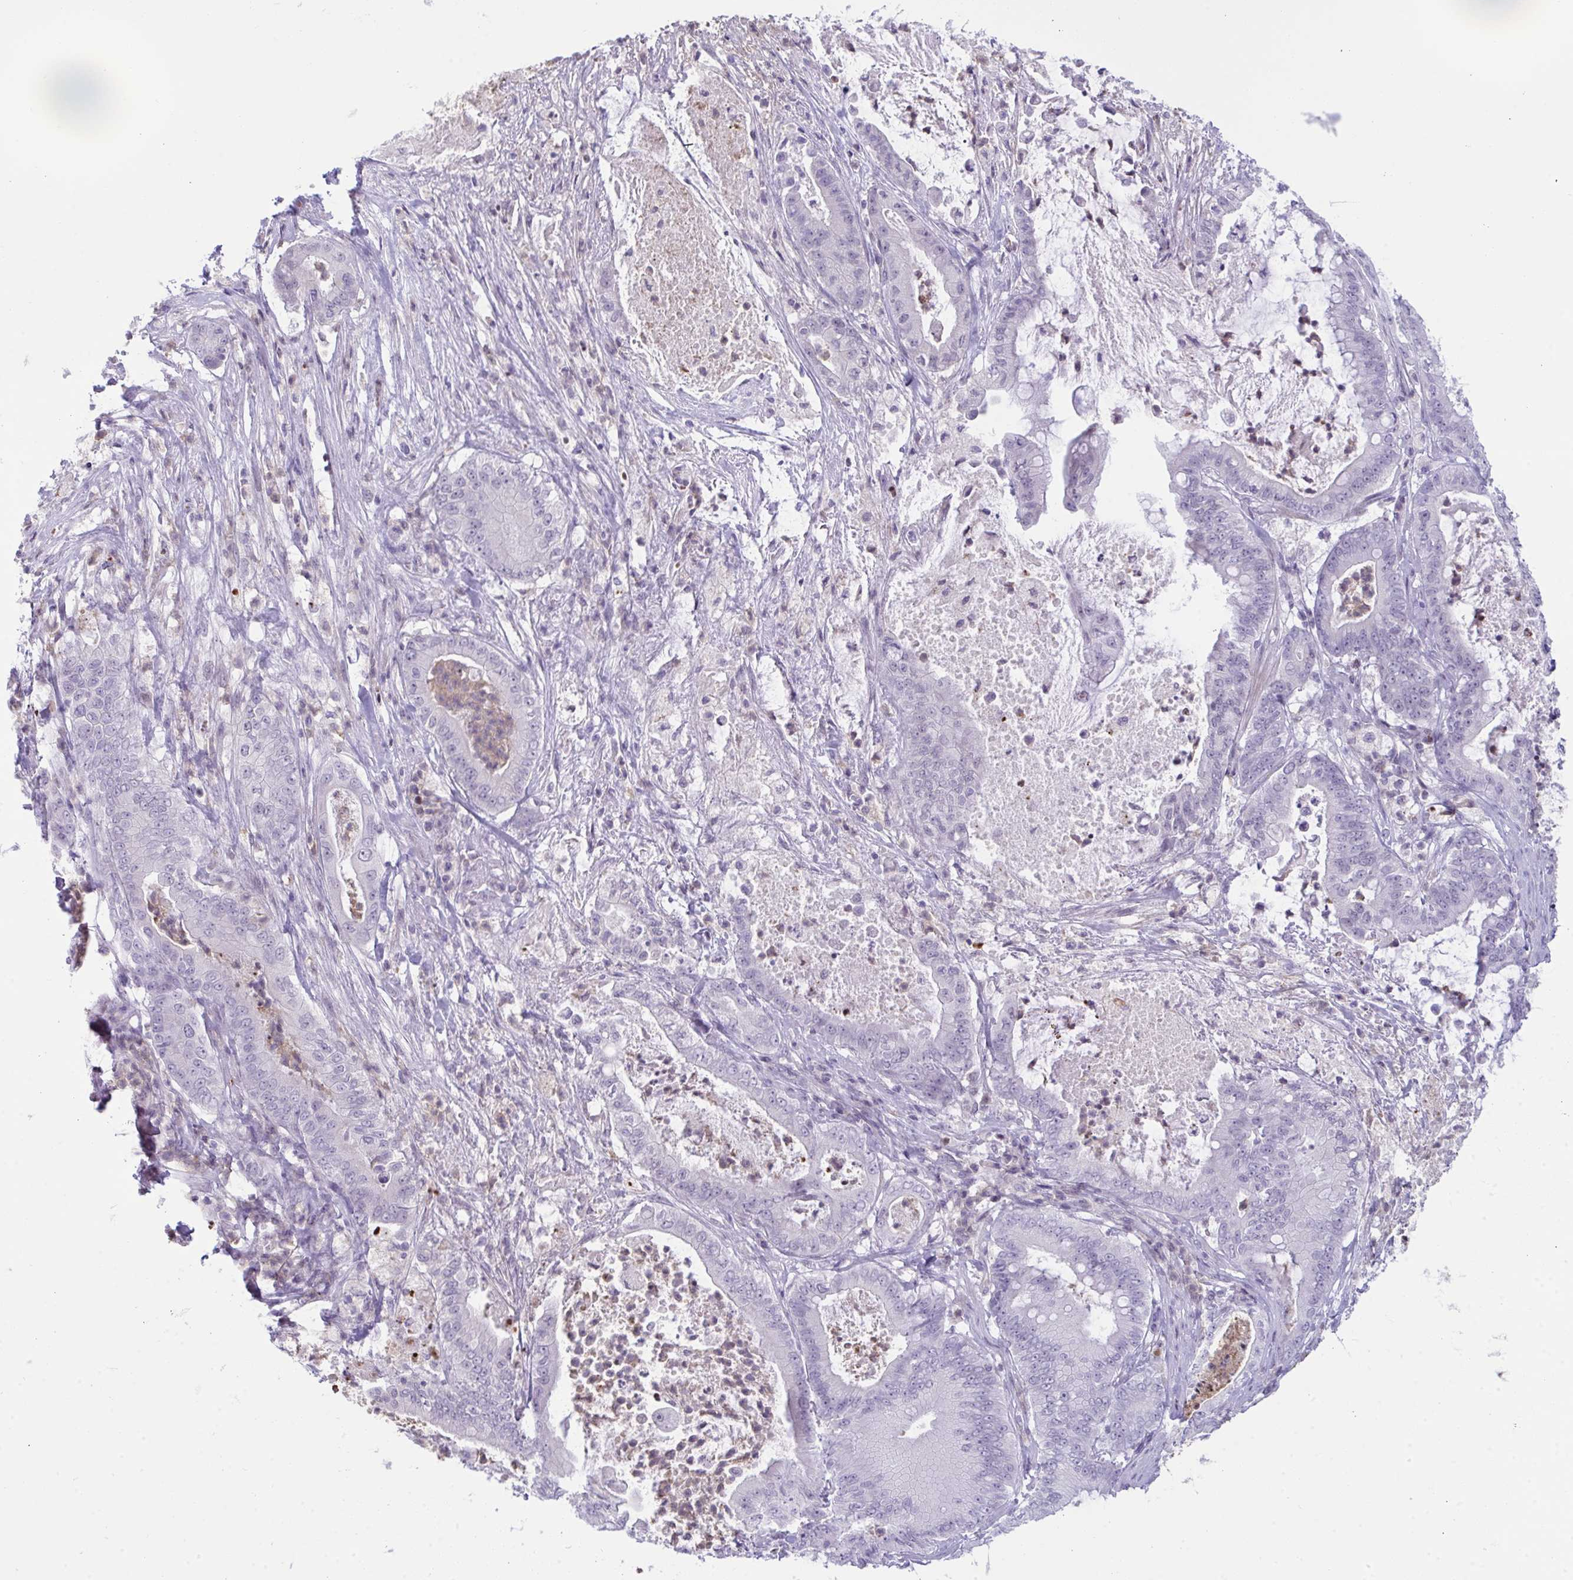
{"staining": {"intensity": "negative", "quantity": "none", "location": "none"}, "tissue": "pancreatic cancer", "cell_type": "Tumor cells", "image_type": "cancer", "snomed": [{"axis": "morphology", "description": "Adenocarcinoma, NOS"}, {"axis": "topography", "description": "Pancreas"}], "caption": "Human adenocarcinoma (pancreatic) stained for a protein using IHC shows no positivity in tumor cells.", "gene": "PLA2G12B", "patient": {"sex": "male", "age": 71}}